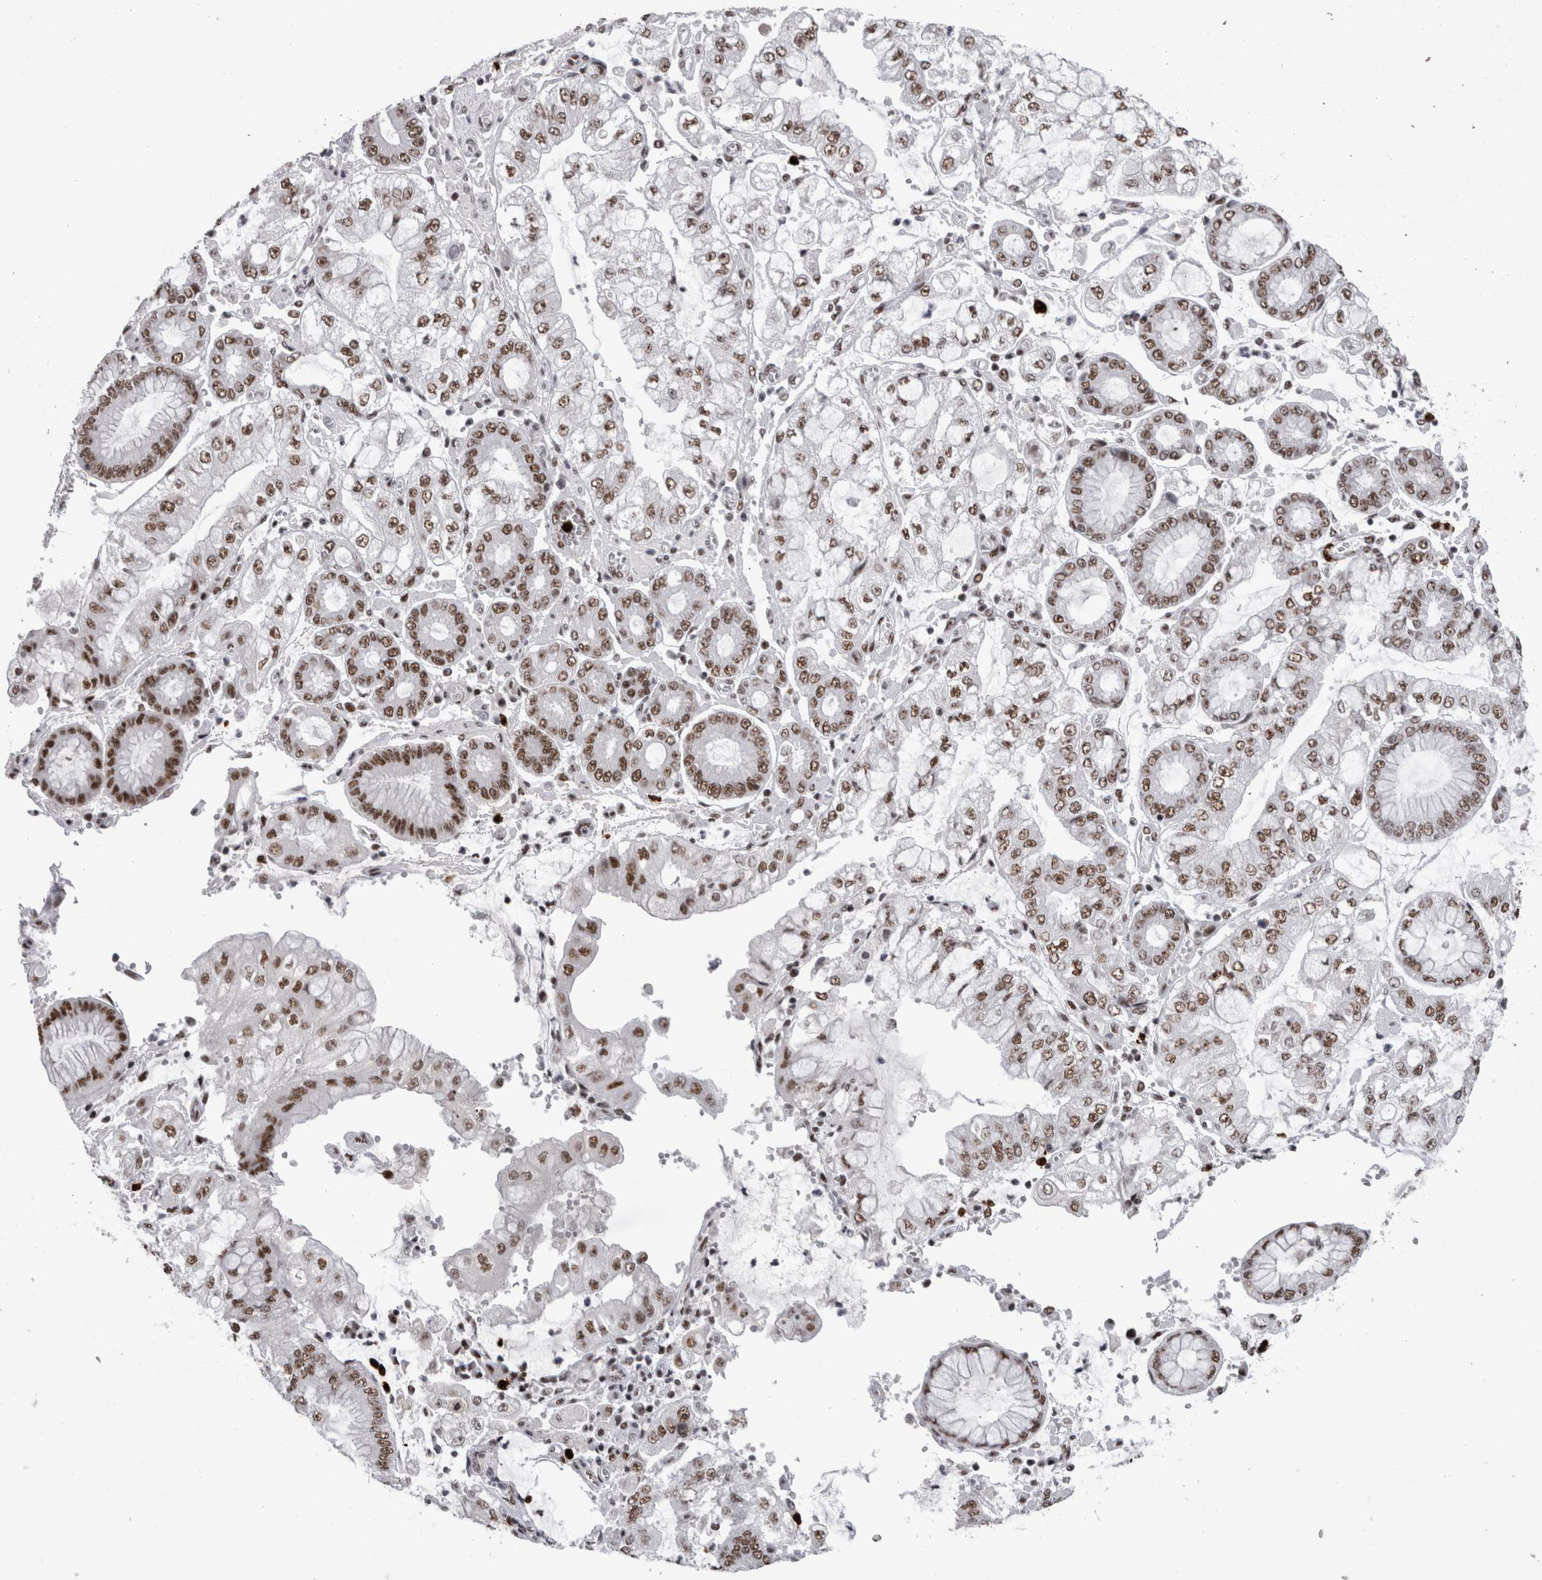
{"staining": {"intensity": "weak", "quantity": ">75%", "location": "nuclear"}, "tissue": "stomach cancer", "cell_type": "Tumor cells", "image_type": "cancer", "snomed": [{"axis": "morphology", "description": "Adenocarcinoma, NOS"}, {"axis": "topography", "description": "Stomach"}], "caption": "A low amount of weak nuclear positivity is identified in approximately >75% of tumor cells in adenocarcinoma (stomach) tissue.", "gene": "SNRNP40", "patient": {"sex": "male", "age": 76}}